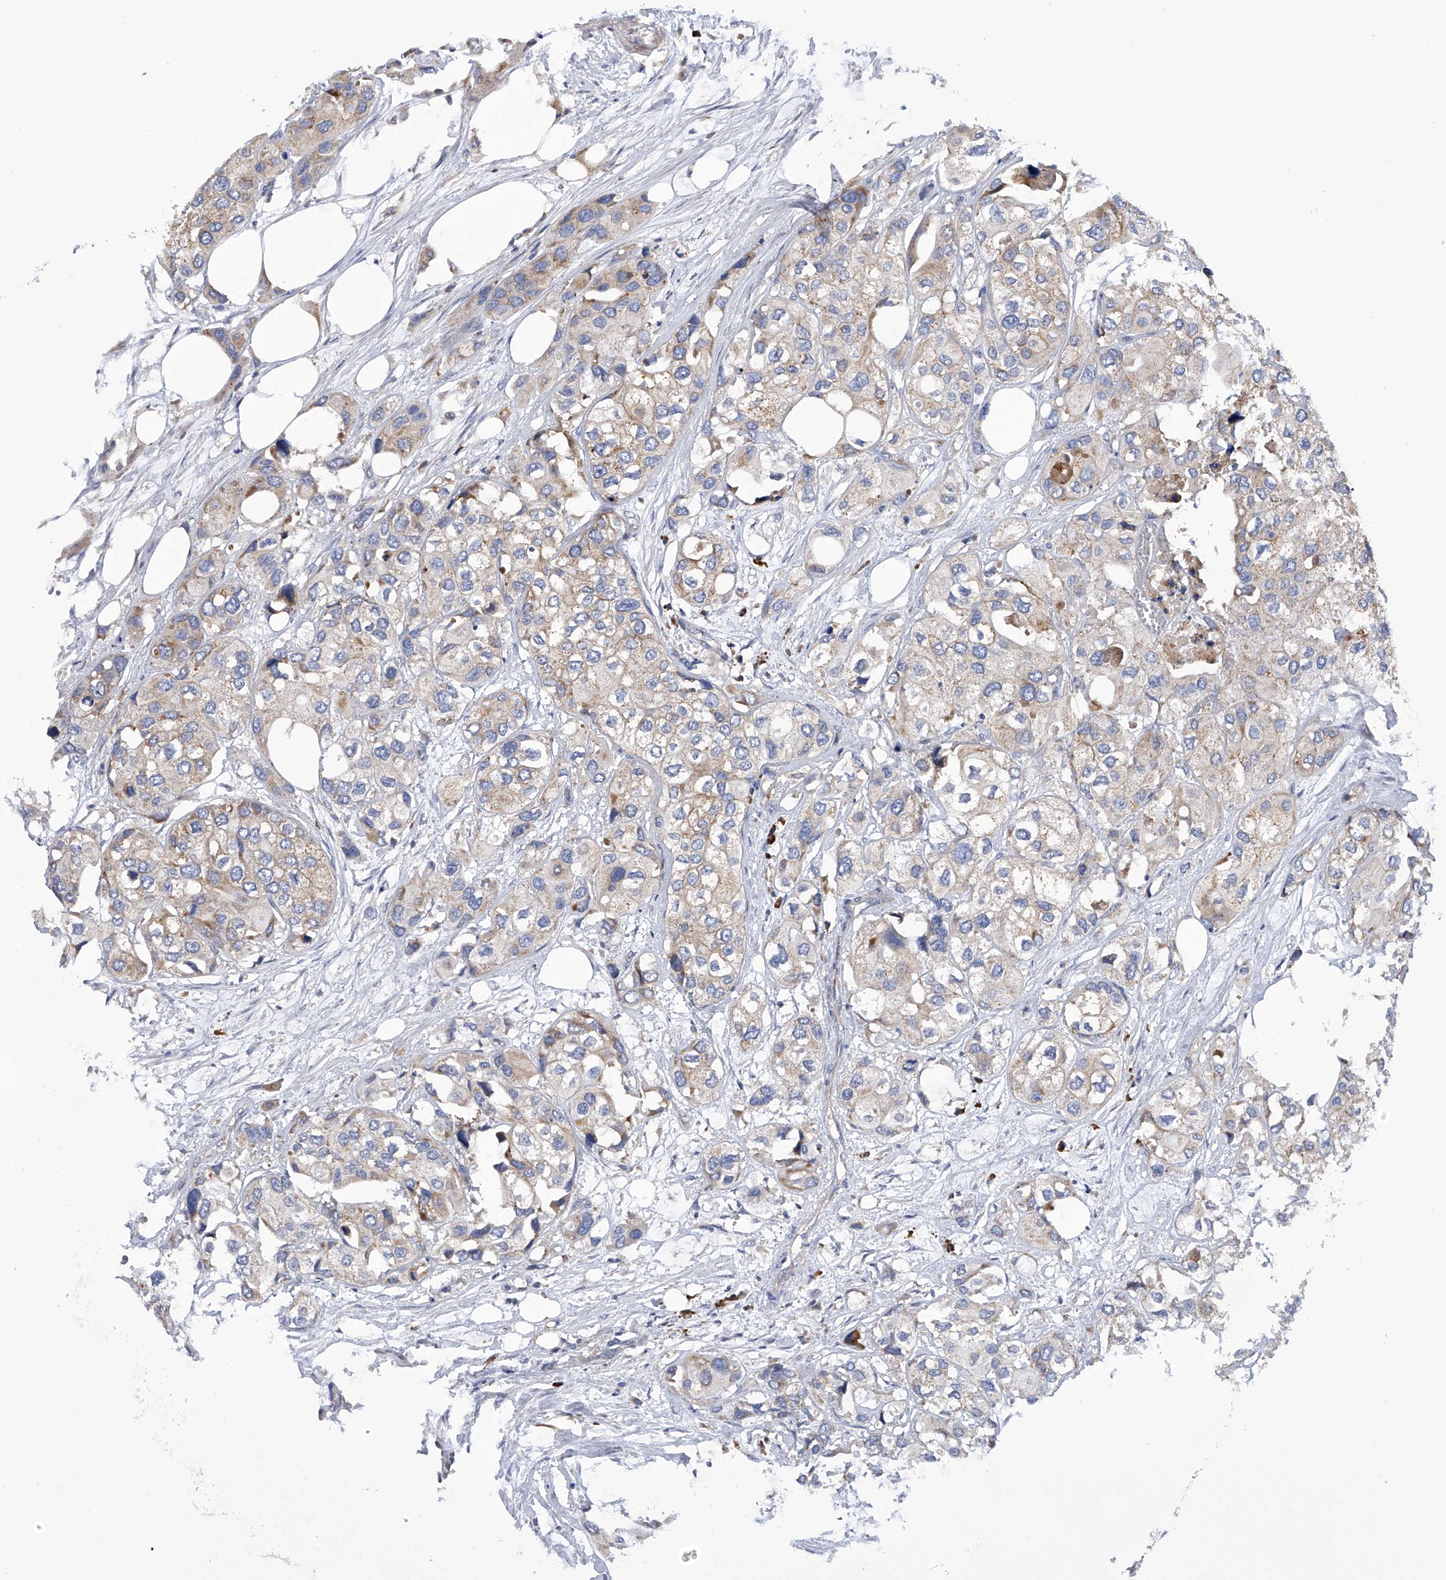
{"staining": {"intensity": "weak", "quantity": "<25%", "location": "cytoplasmic/membranous"}, "tissue": "urothelial cancer", "cell_type": "Tumor cells", "image_type": "cancer", "snomed": [{"axis": "morphology", "description": "Urothelial carcinoma, High grade"}, {"axis": "topography", "description": "Urinary bladder"}], "caption": "High-grade urothelial carcinoma was stained to show a protein in brown. There is no significant positivity in tumor cells. The staining is performed using DAB brown chromogen with nuclei counter-stained in using hematoxylin.", "gene": "MLYCD", "patient": {"sex": "male", "age": 64}}